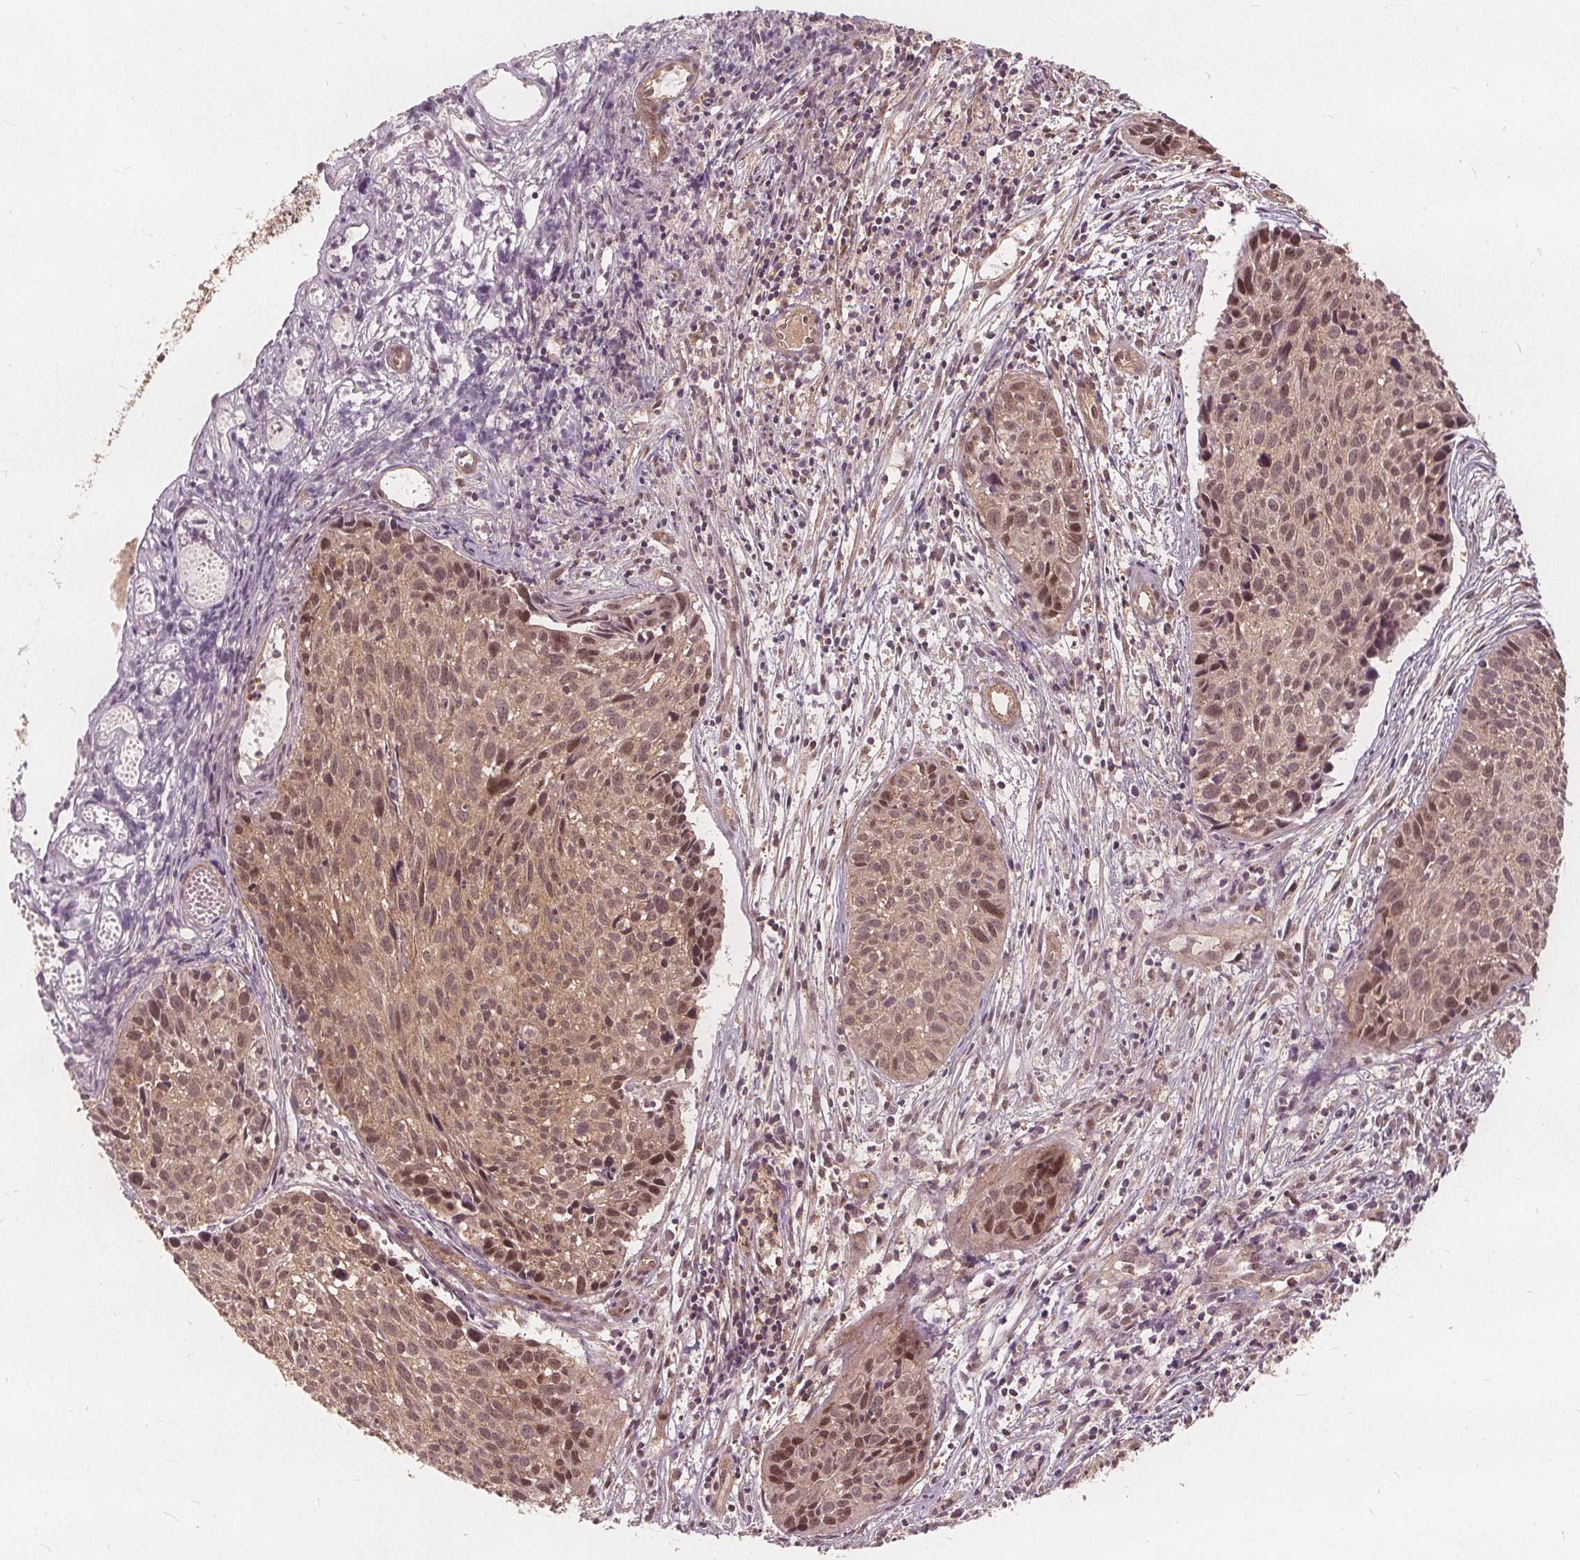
{"staining": {"intensity": "moderate", "quantity": ">75%", "location": "cytoplasmic/membranous,nuclear"}, "tissue": "cervical cancer", "cell_type": "Tumor cells", "image_type": "cancer", "snomed": [{"axis": "morphology", "description": "Squamous cell carcinoma, NOS"}, {"axis": "topography", "description": "Cervix"}], "caption": "The image displays a brown stain indicating the presence of a protein in the cytoplasmic/membranous and nuclear of tumor cells in cervical squamous cell carcinoma.", "gene": "PPP1CB", "patient": {"sex": "female", "age": 30}}